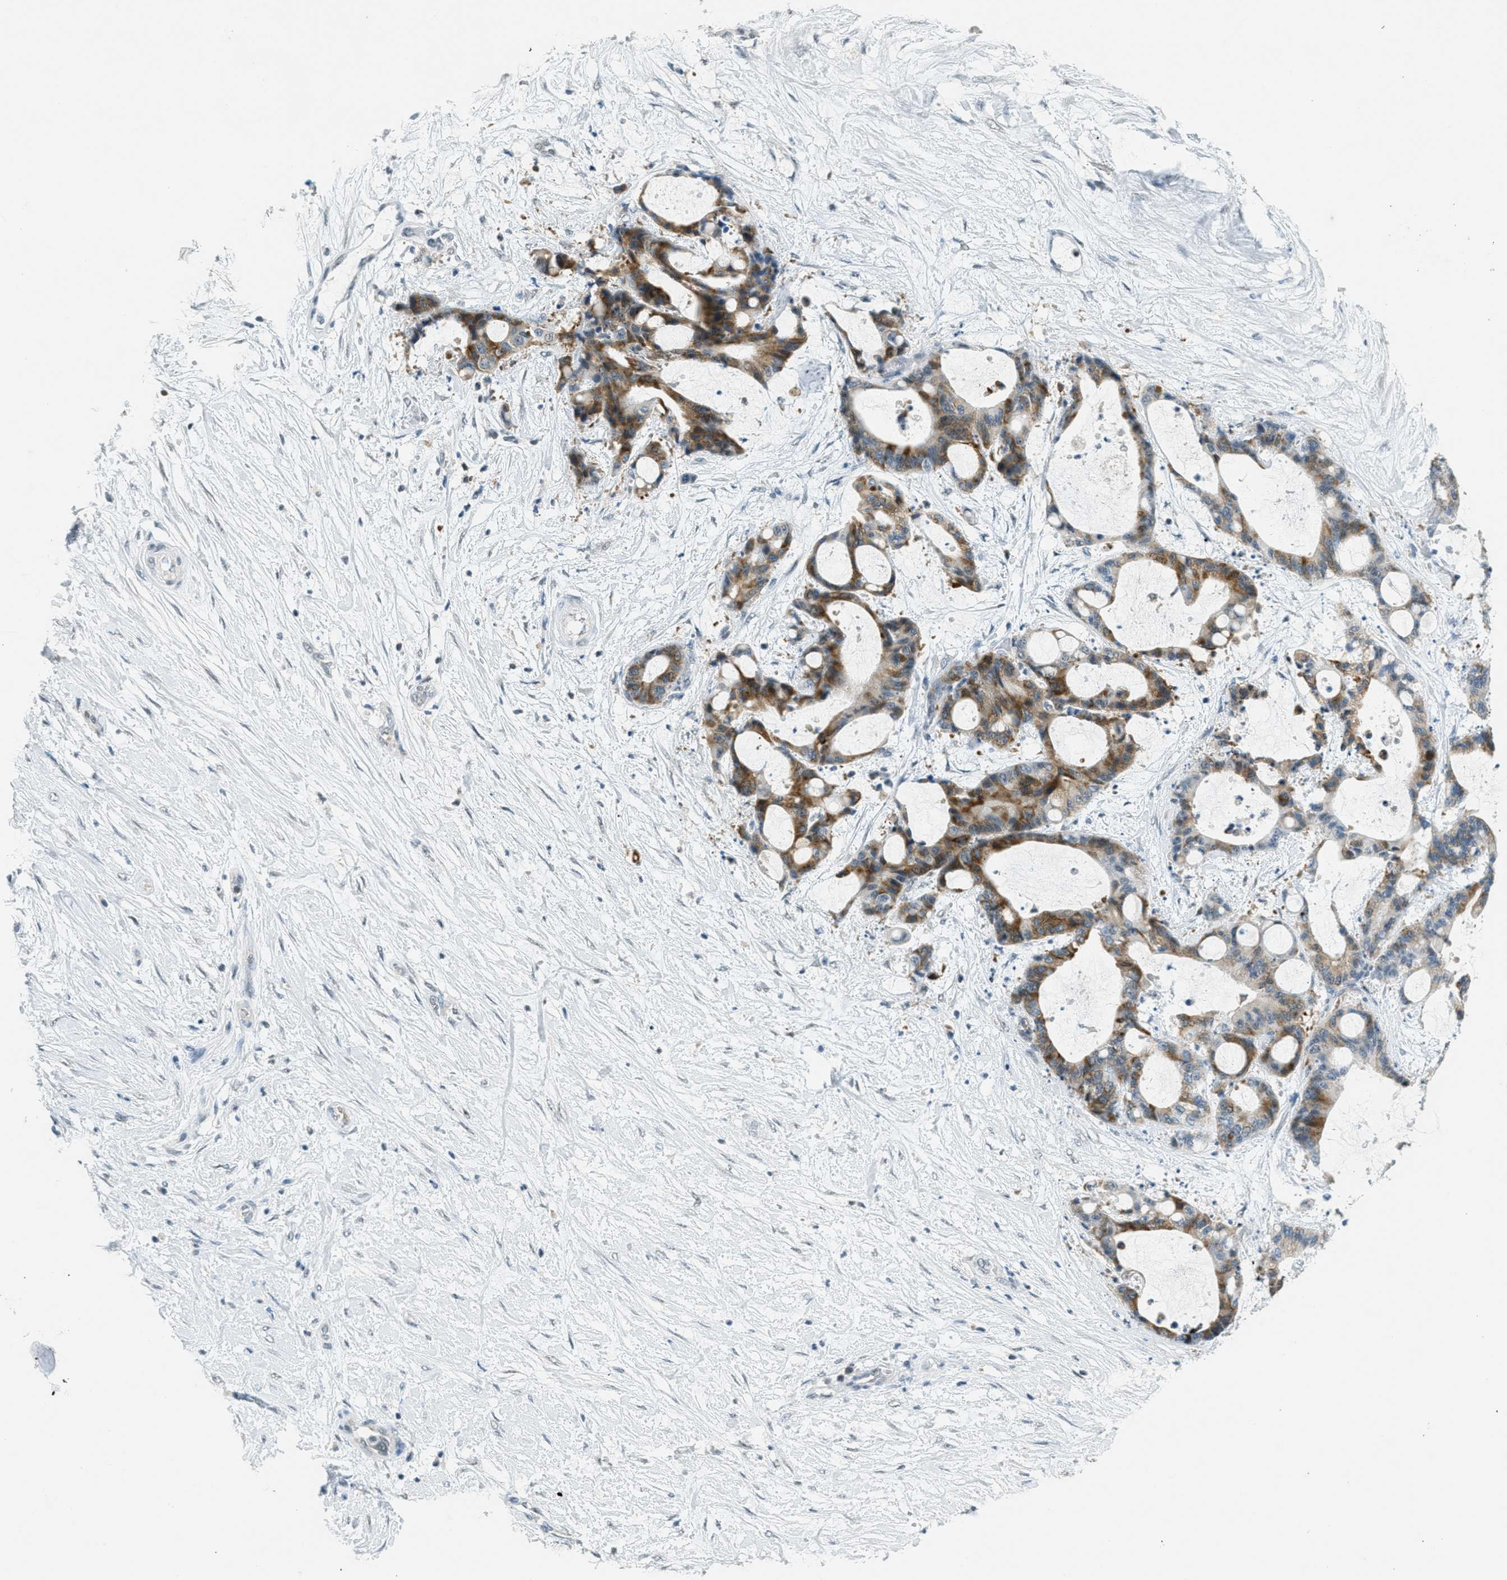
{"staining": {"intensity": "moderate", "quantity": "25%-75%", "location": "cytoplasmic/membranous"}, "tissue": "liver cancer", "cell_type": "Tumor cells", "image_type": "cancer", "snomed": [{"axis": "morphology", "description": "Cholangiocarcinoma"}, {"axis": "topography", "description": "Liver"}], "caption": "Immunohistochemical staining of cholangiocarcinoma (liver) shows medium levels of moderate cytoplasmic/membranous positivity in approximately 25%-75% of tumor cells. (DAB IHC, brown staining for protein, blue staining for nuclei).", "gene": "FYN", "patient": {"sex": "female", "age": 73}}